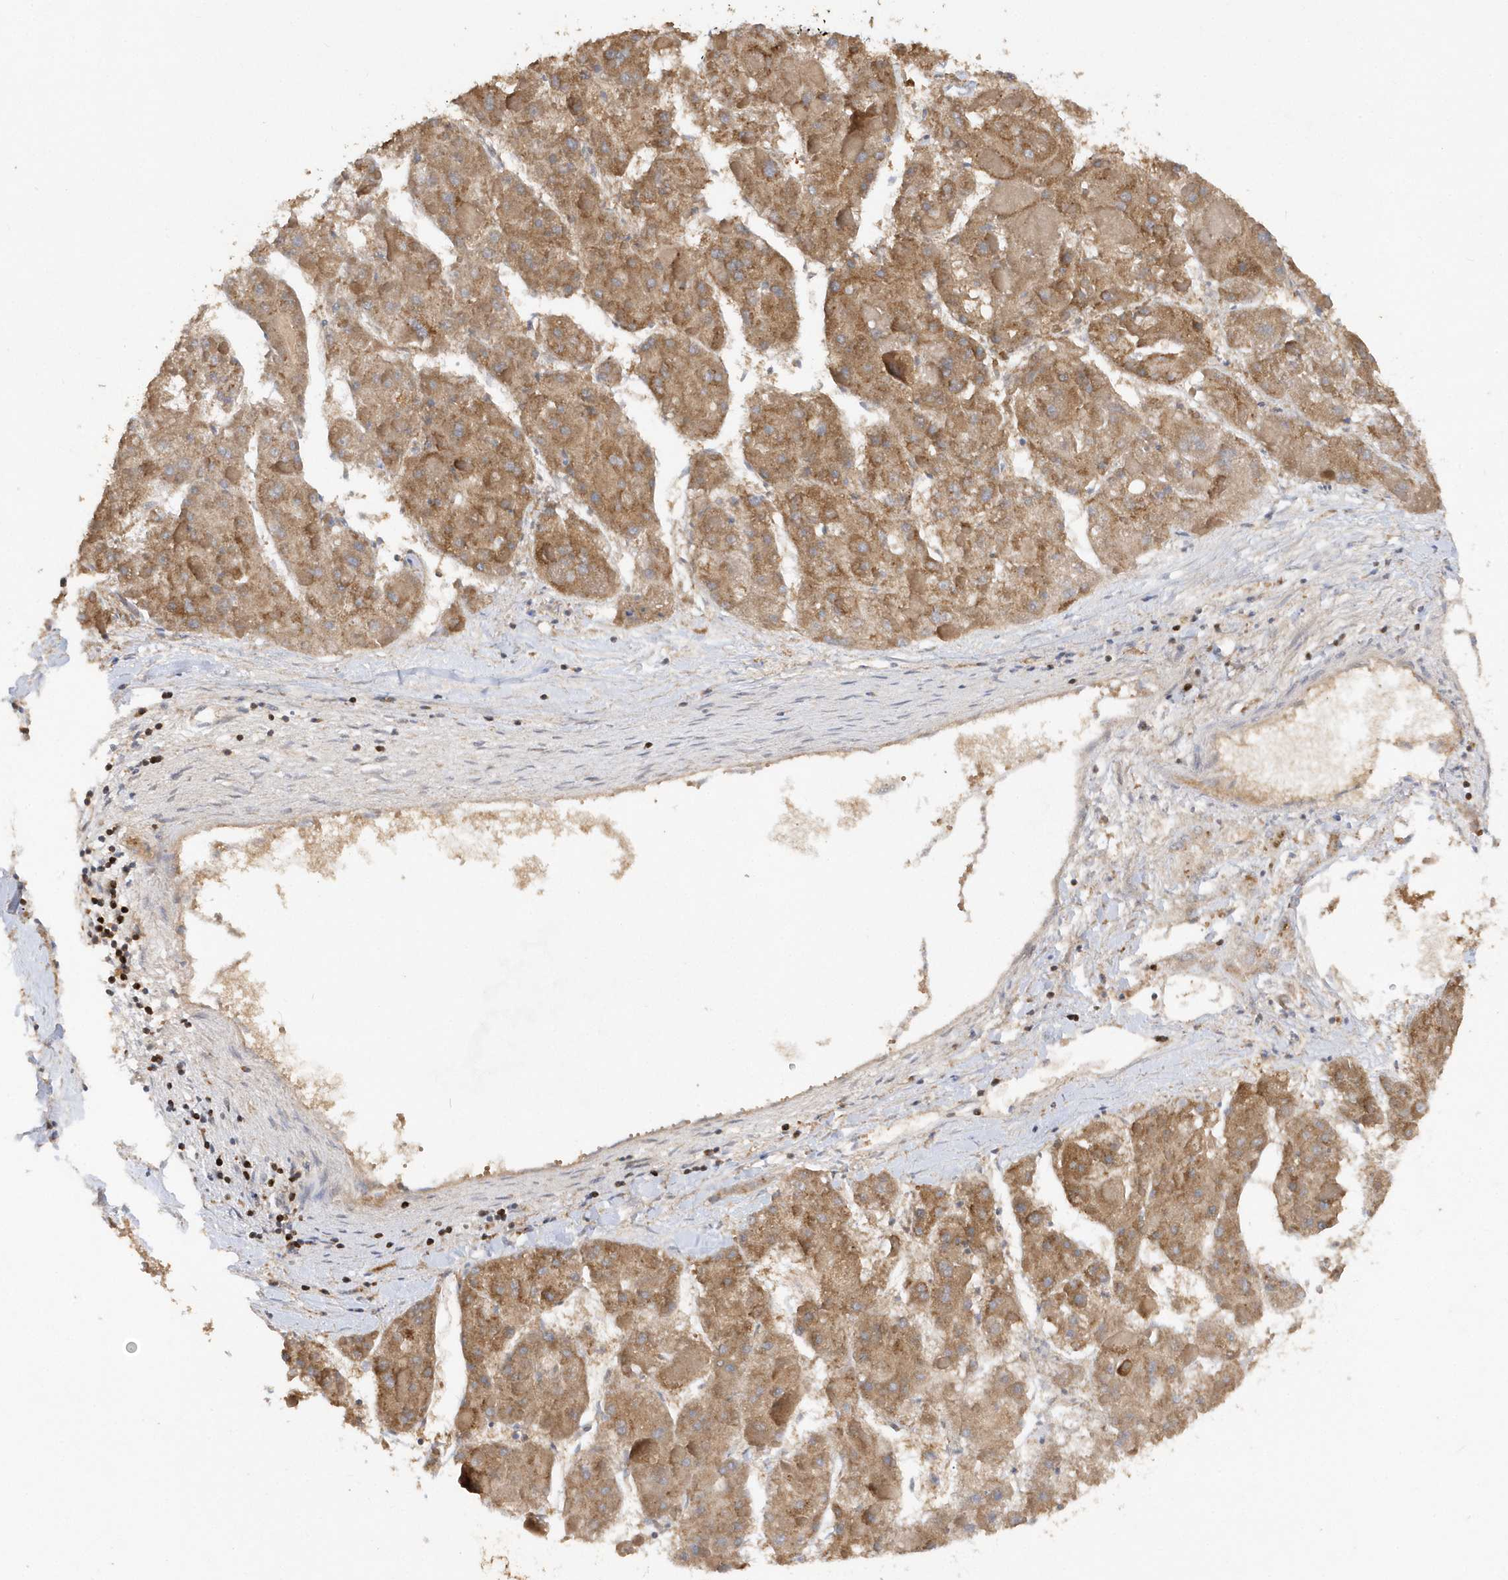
{"staining": {"intensity": "moderate", "quantity": ">75%", "location": "cytoplasmic/membranous"}, "tissue": "liver cancer", "cell_type": "Tumor cells", "image_type": "cancer", "snomed": [{"axis": "morphology", "description": "Carcinoma, Hepatocellular, NOS"}, {"axis": "topography", "description": "Liver"}], "caption": "IHC of human liver cancer exhibits medium levels of moderate cytoplasmic/membranous staining in approximately >75% of tumor cells. (IHC, brightfield microscopy, high magnification).", "gene": "RPE", "patient": {"sex": "female", "age": 73}}